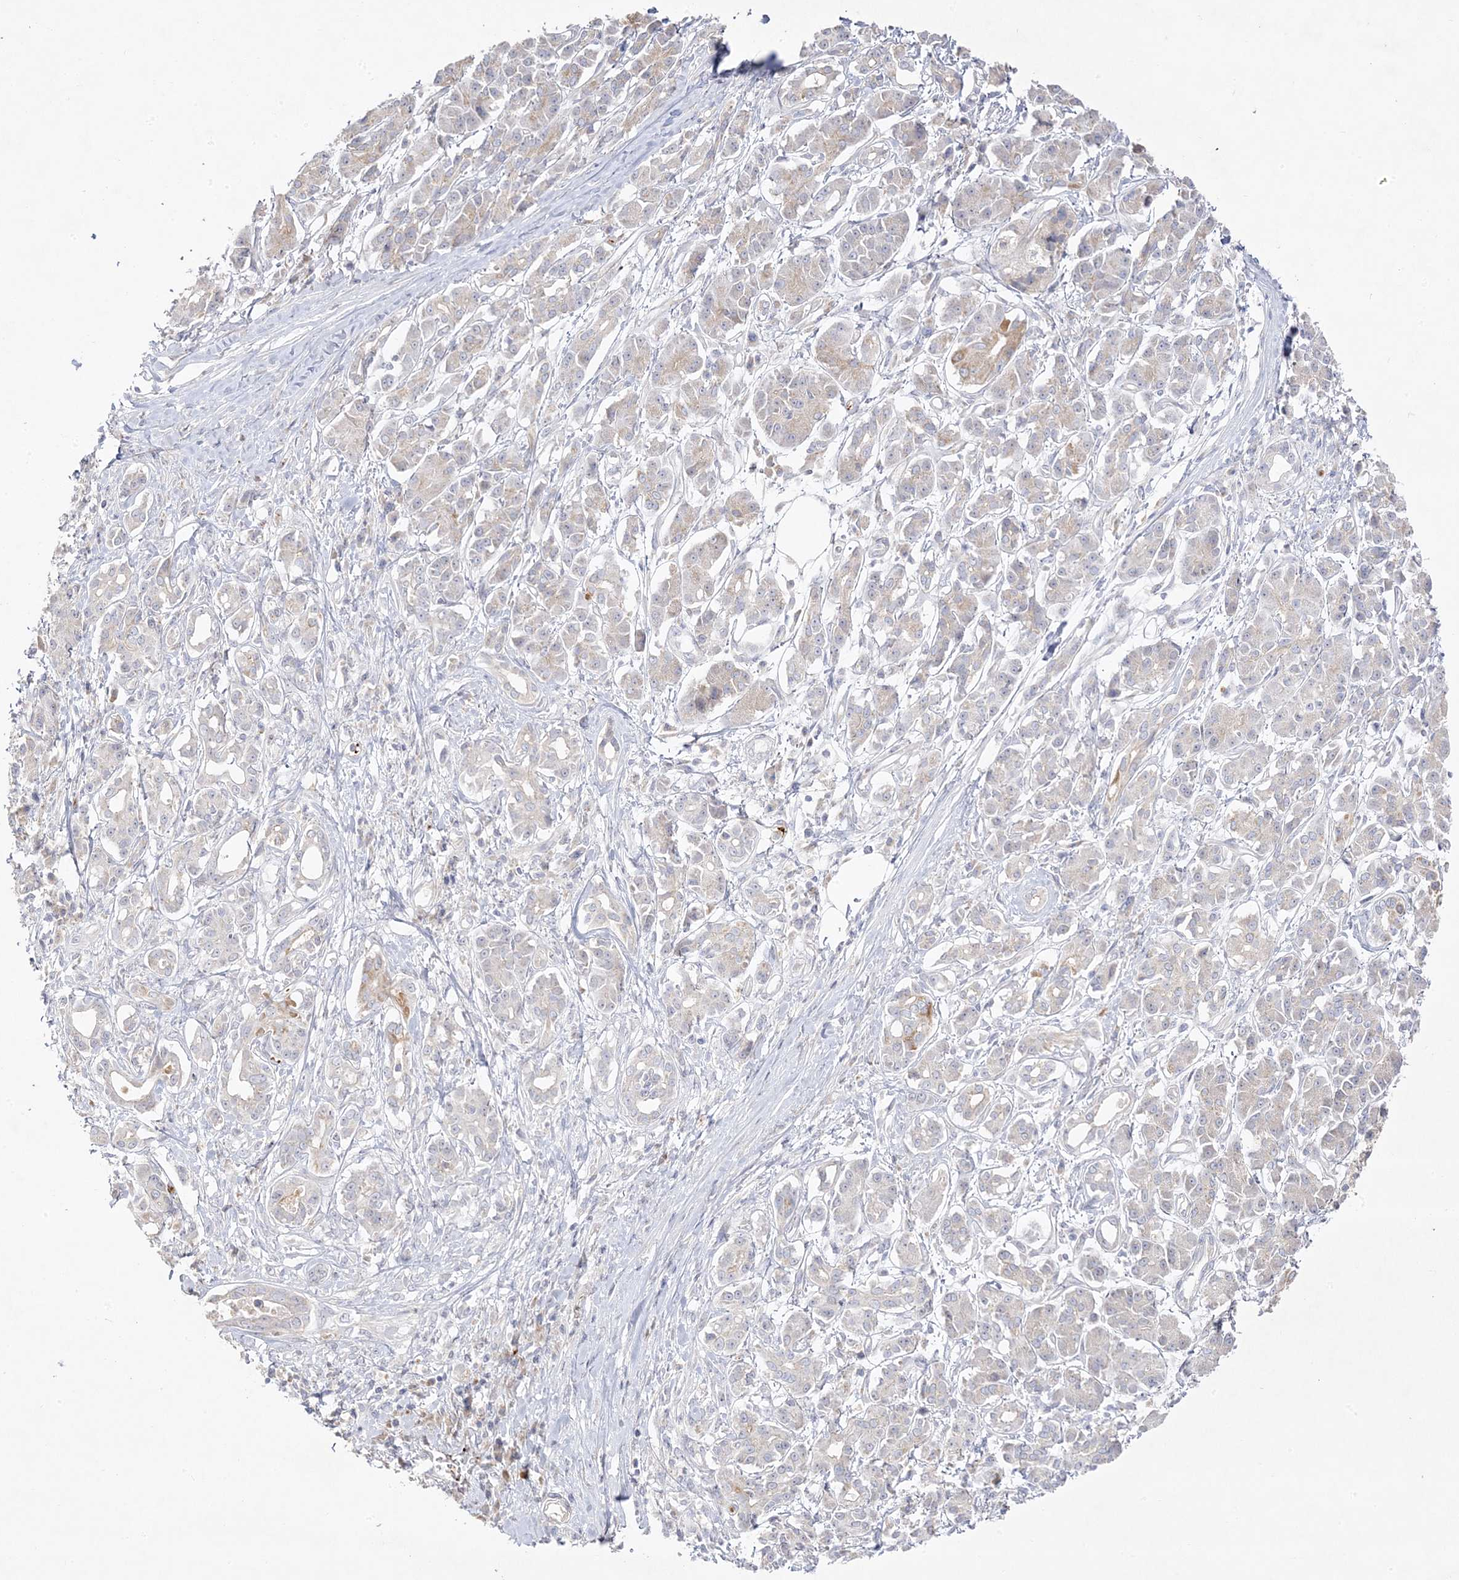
{"staining": {"intensity": "moderate", "quantity": "<25%", "location": "cytoplasmic/membranous"}, "tissue": "pancreatic cancer", "cell_type": "Tumor cells", "image_type": "cancer", "snomed": [{"axis": "morphology", "description": "Adenocarcinoma, NOS"}, {"axis": "topography", "description": "Pancreas"}], "caption": "Tumor cells exhibit low levels of moderate cytoplasmic/membranous expression in about <25% of cells in pancreatic cancer (adenocarcinoma).", "gene": "TRANK1", "patient": {"sex": "female", "age": 56}}